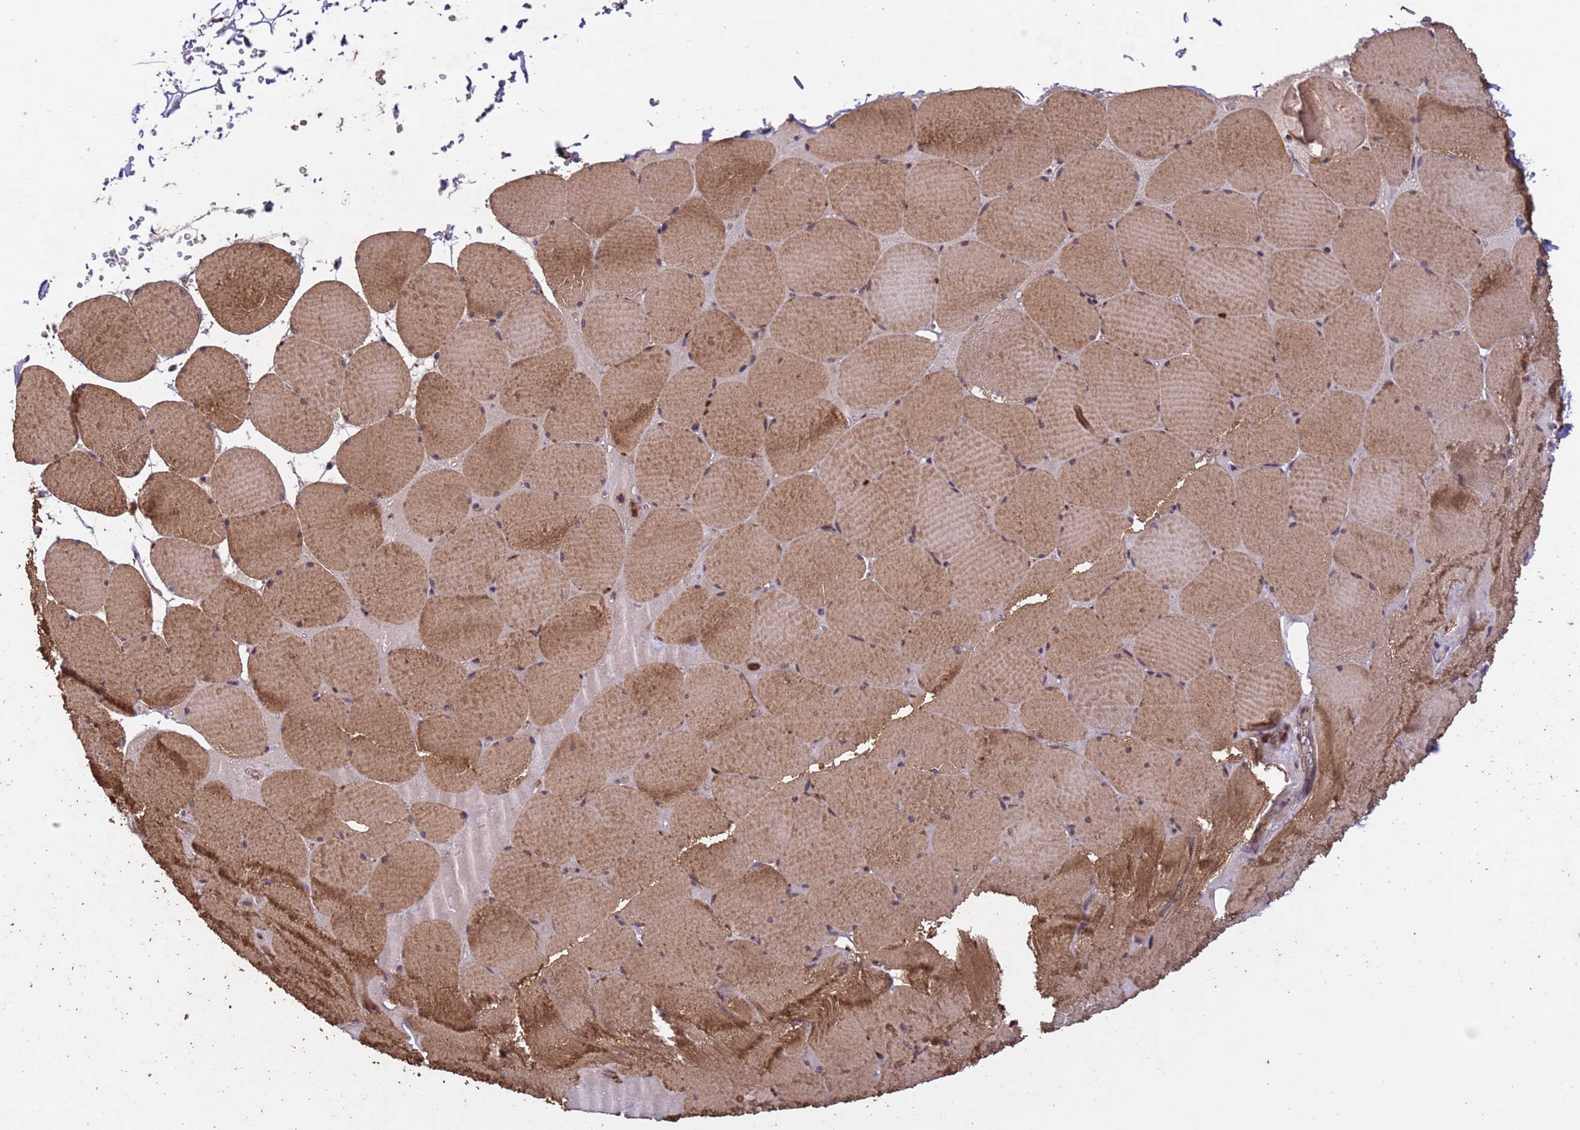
{"staining": {"intensity": "moderate", "quantity": ">75%", "location": "cytoplasmic/membranous"}, "tissue": "skeletal muscle", "cell_type": "Myocytes", "image_type": "normal", "snomed": [{"axis": "morphology", "description": "Normal tissue, NOS"}, {"axis": "topography", "description": "Skeletal muscle"}, {"axis": "topography", "description": "Head-Neck"}], "caption": "Moderate cytoplasmic/membranous expression is appreciated in about >75% of myocytes in benign skeletal muscle. (Stains: DAB in brown, nuclei in blue, Microscopy: brightfield microscopy at high magnification).", "gene": "FASTKD1", "patient": {"sex": "male", "age": 66}}